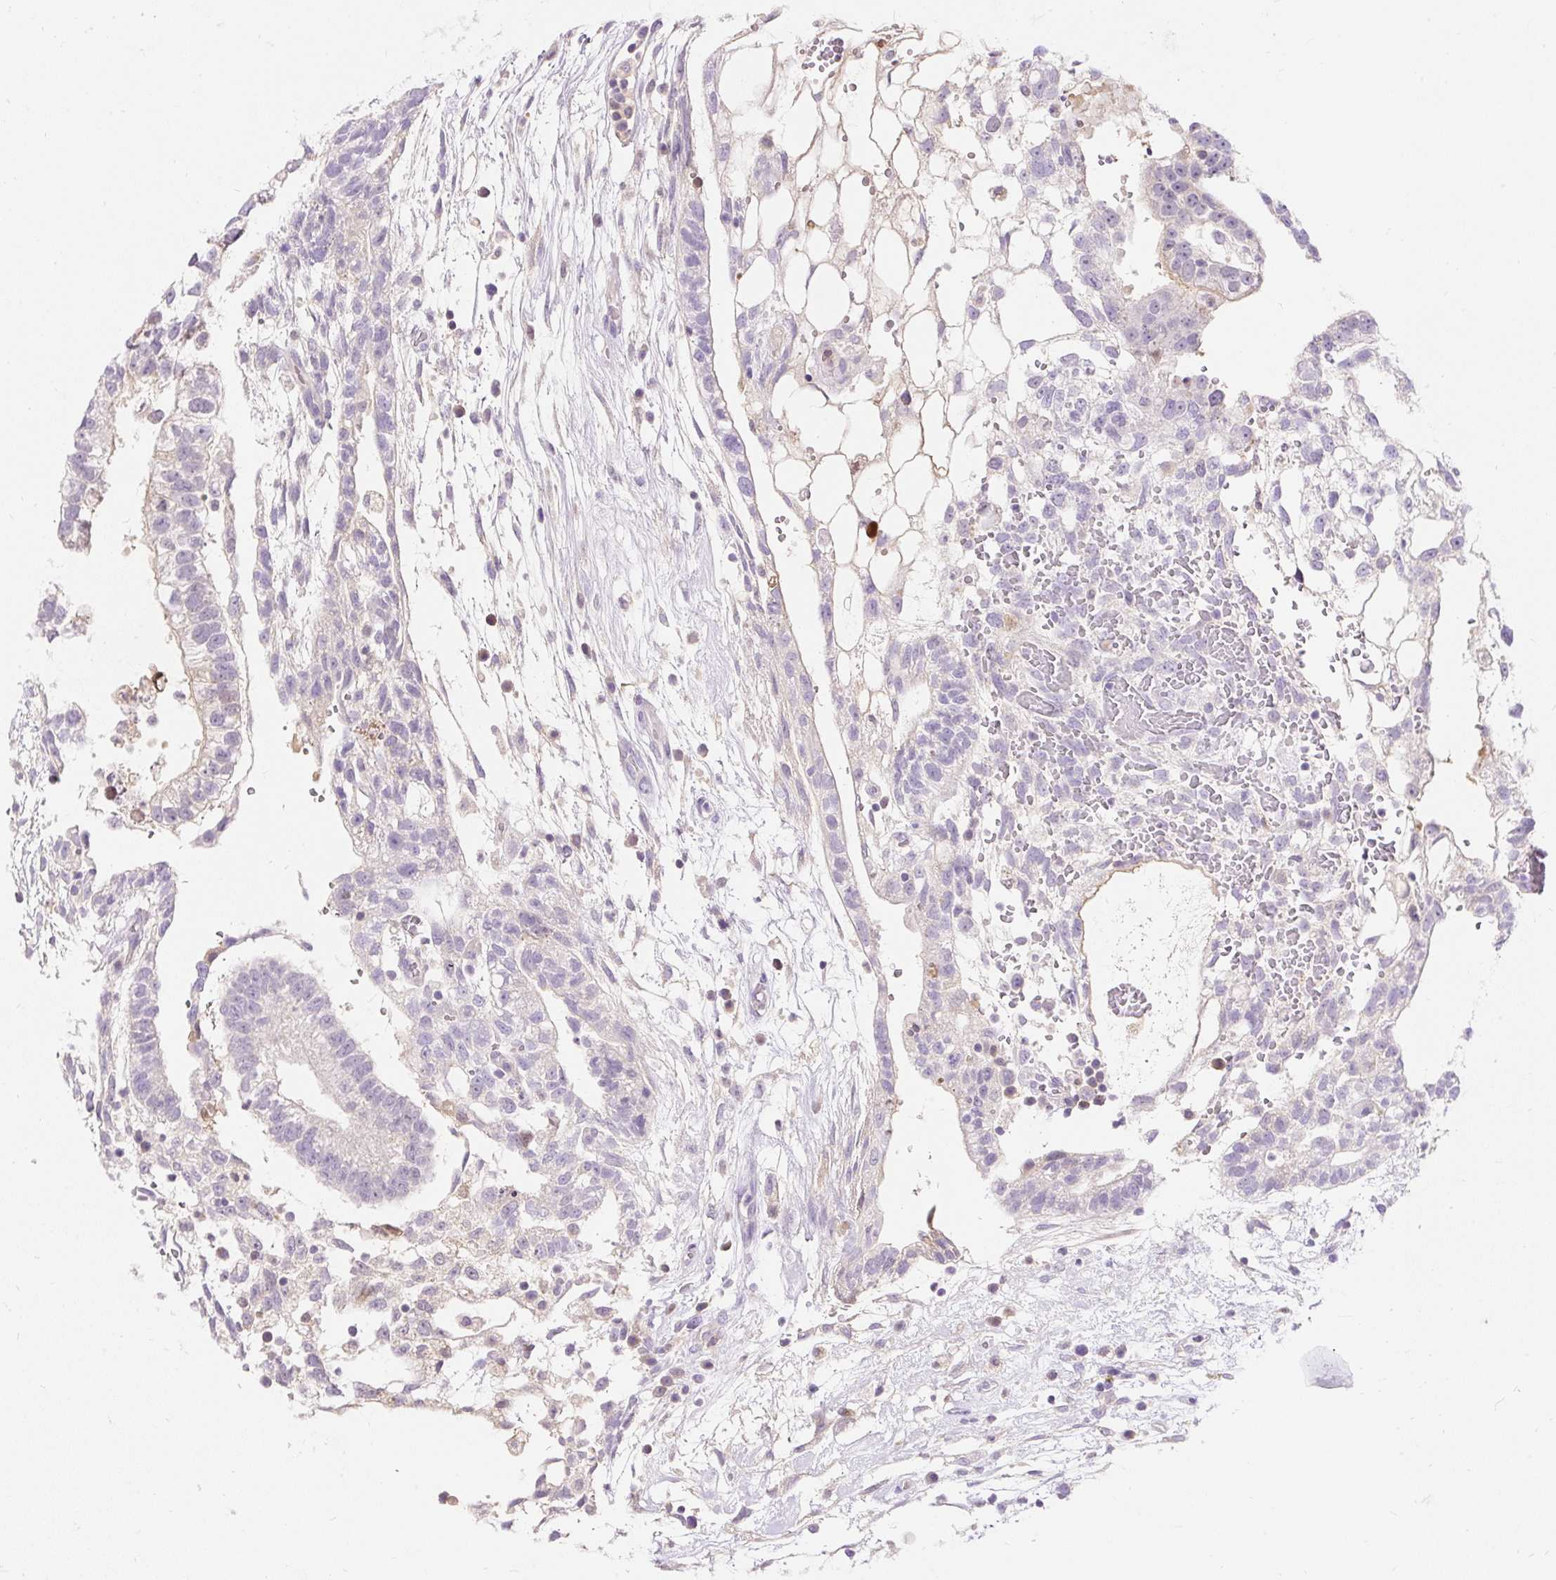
{"staining": {"intensity": "negative", "quantity": "none", "location": "none"}, "tissue": "testis cancer", "cell_type": "Tumor cells", "image_type": "cancer", "snomed": [{"axis": "morphology", "description": "Carcinoma, Embryonal, NOS"}, {"axis": "topography", "description": "Testis"}], "caption": "DAB immunohistochemical staining of testis cancer reveals no significant staining in tumor cells.", "gene": "TMEM150C", "patient": {"sex": "male", "age": 32}}